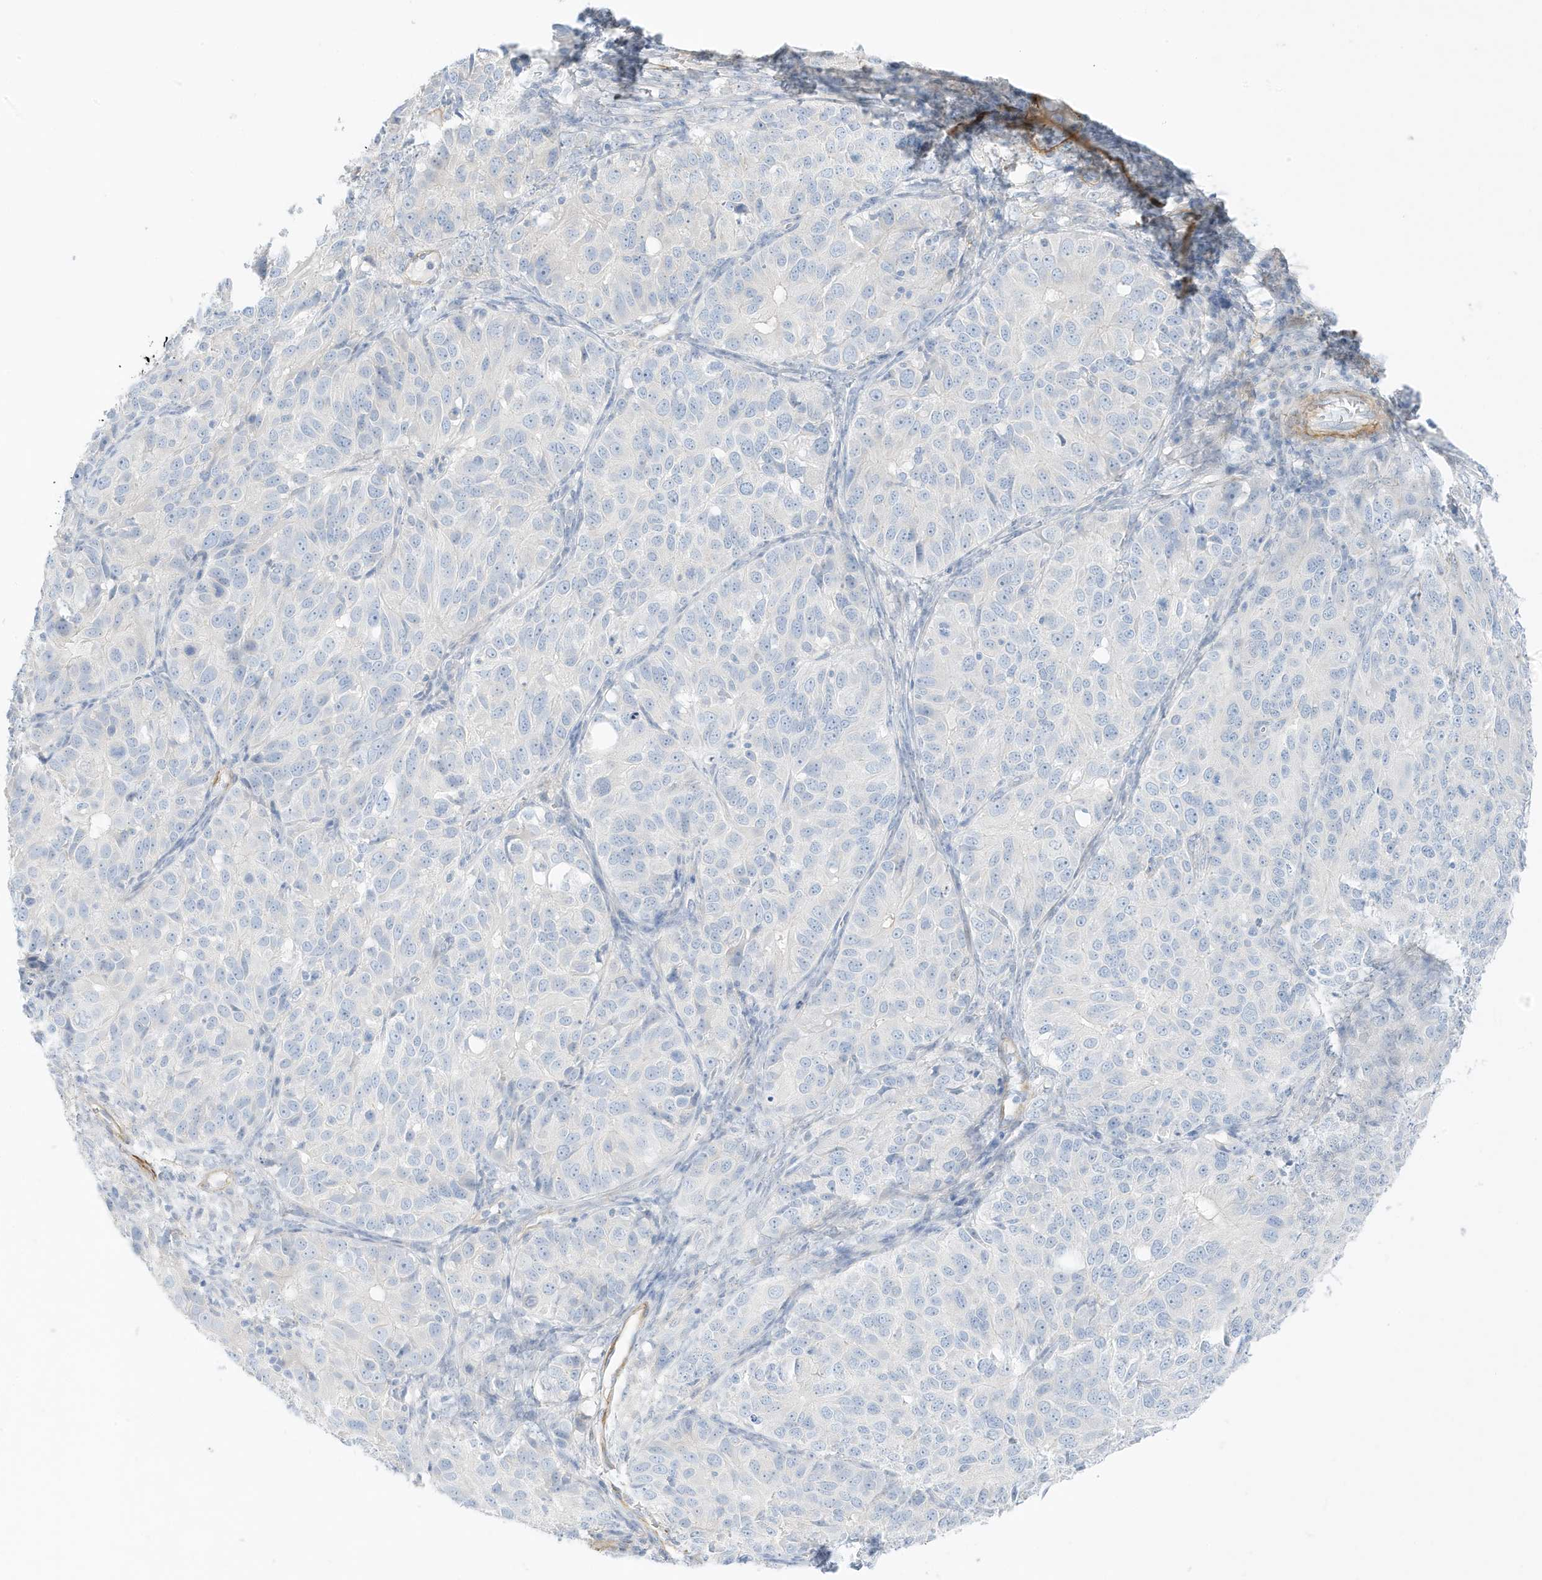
{"staining": {"intensity": "negative", "quantity": "none", "location": "none"}, "tissue": "ovarian cancer", "cell_type": "Tumor cells", "image_type": "cancer", "snomed": [{"axis": "morphology", "description": "Carcinoma, endometroid"}, {"axis": "topography", "description": "Ovary"}], "caption": "IHC of human ovarian endometroid carcinoma exhibits no positivity in tumor cells.", "gene": "SLC22A13", "patient": {"sex": "female", "age": 51}}